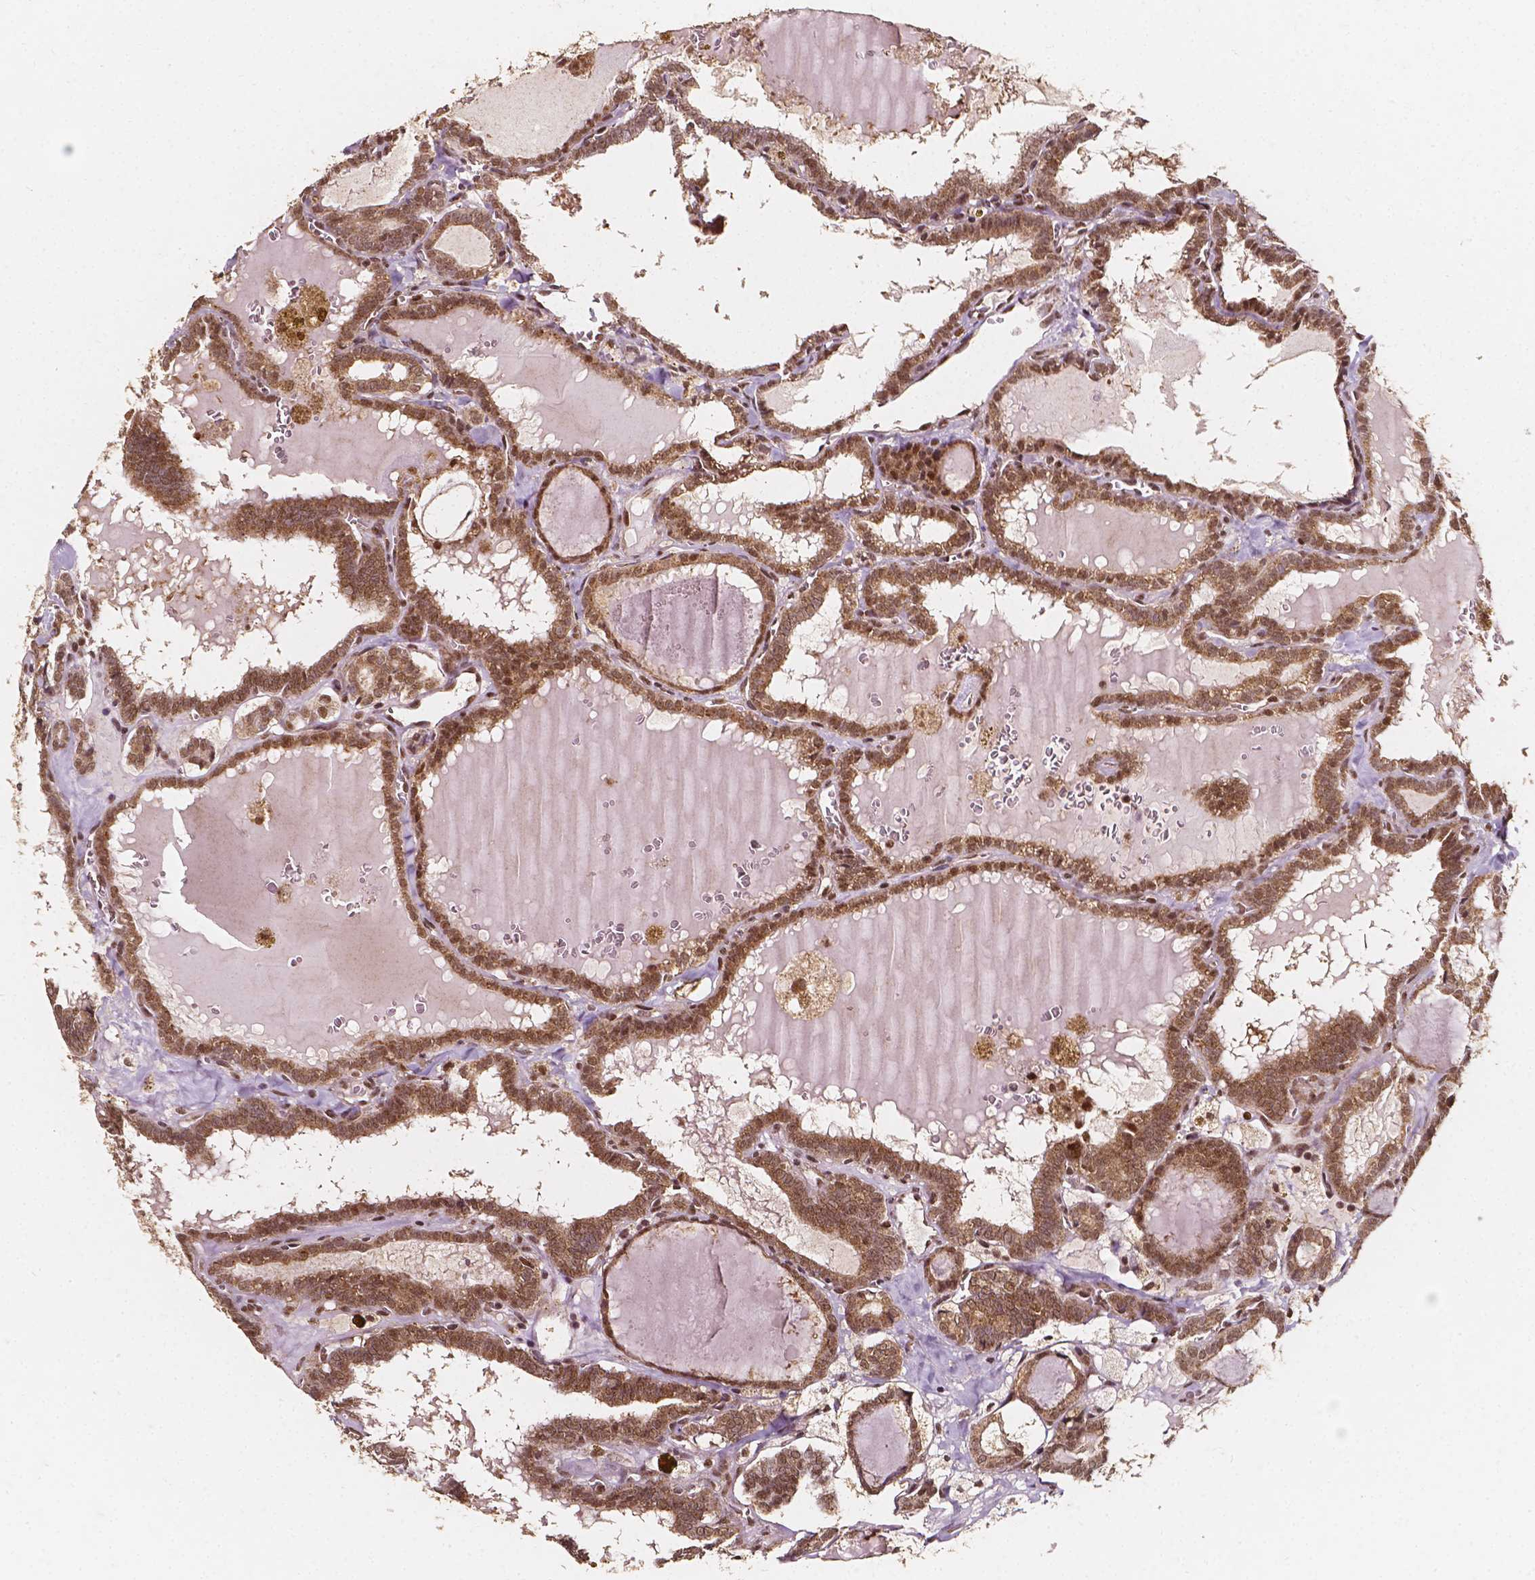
{"staining": {"intensity": "moderate", "quantity": ">75%", "location": "cytoplasmic/membranous,nuclear"}, "tissue": "thyroid cancer", "cell_type": "Tumor cells", "image_type": "cancer", "snomed": [{"axis": "morphology", "description": "Papillary adenocarcinoma, NOS"}, {"axis": "topography", "description": "Thyroid gland"}], "caption": "Moderate cytoplasmic/membranous and nuclear expression is present in approximately >75% of tumor cells in thyroid cancer.", "gene": "SMN1", "patient": {"sex": "female", "age": 39}}